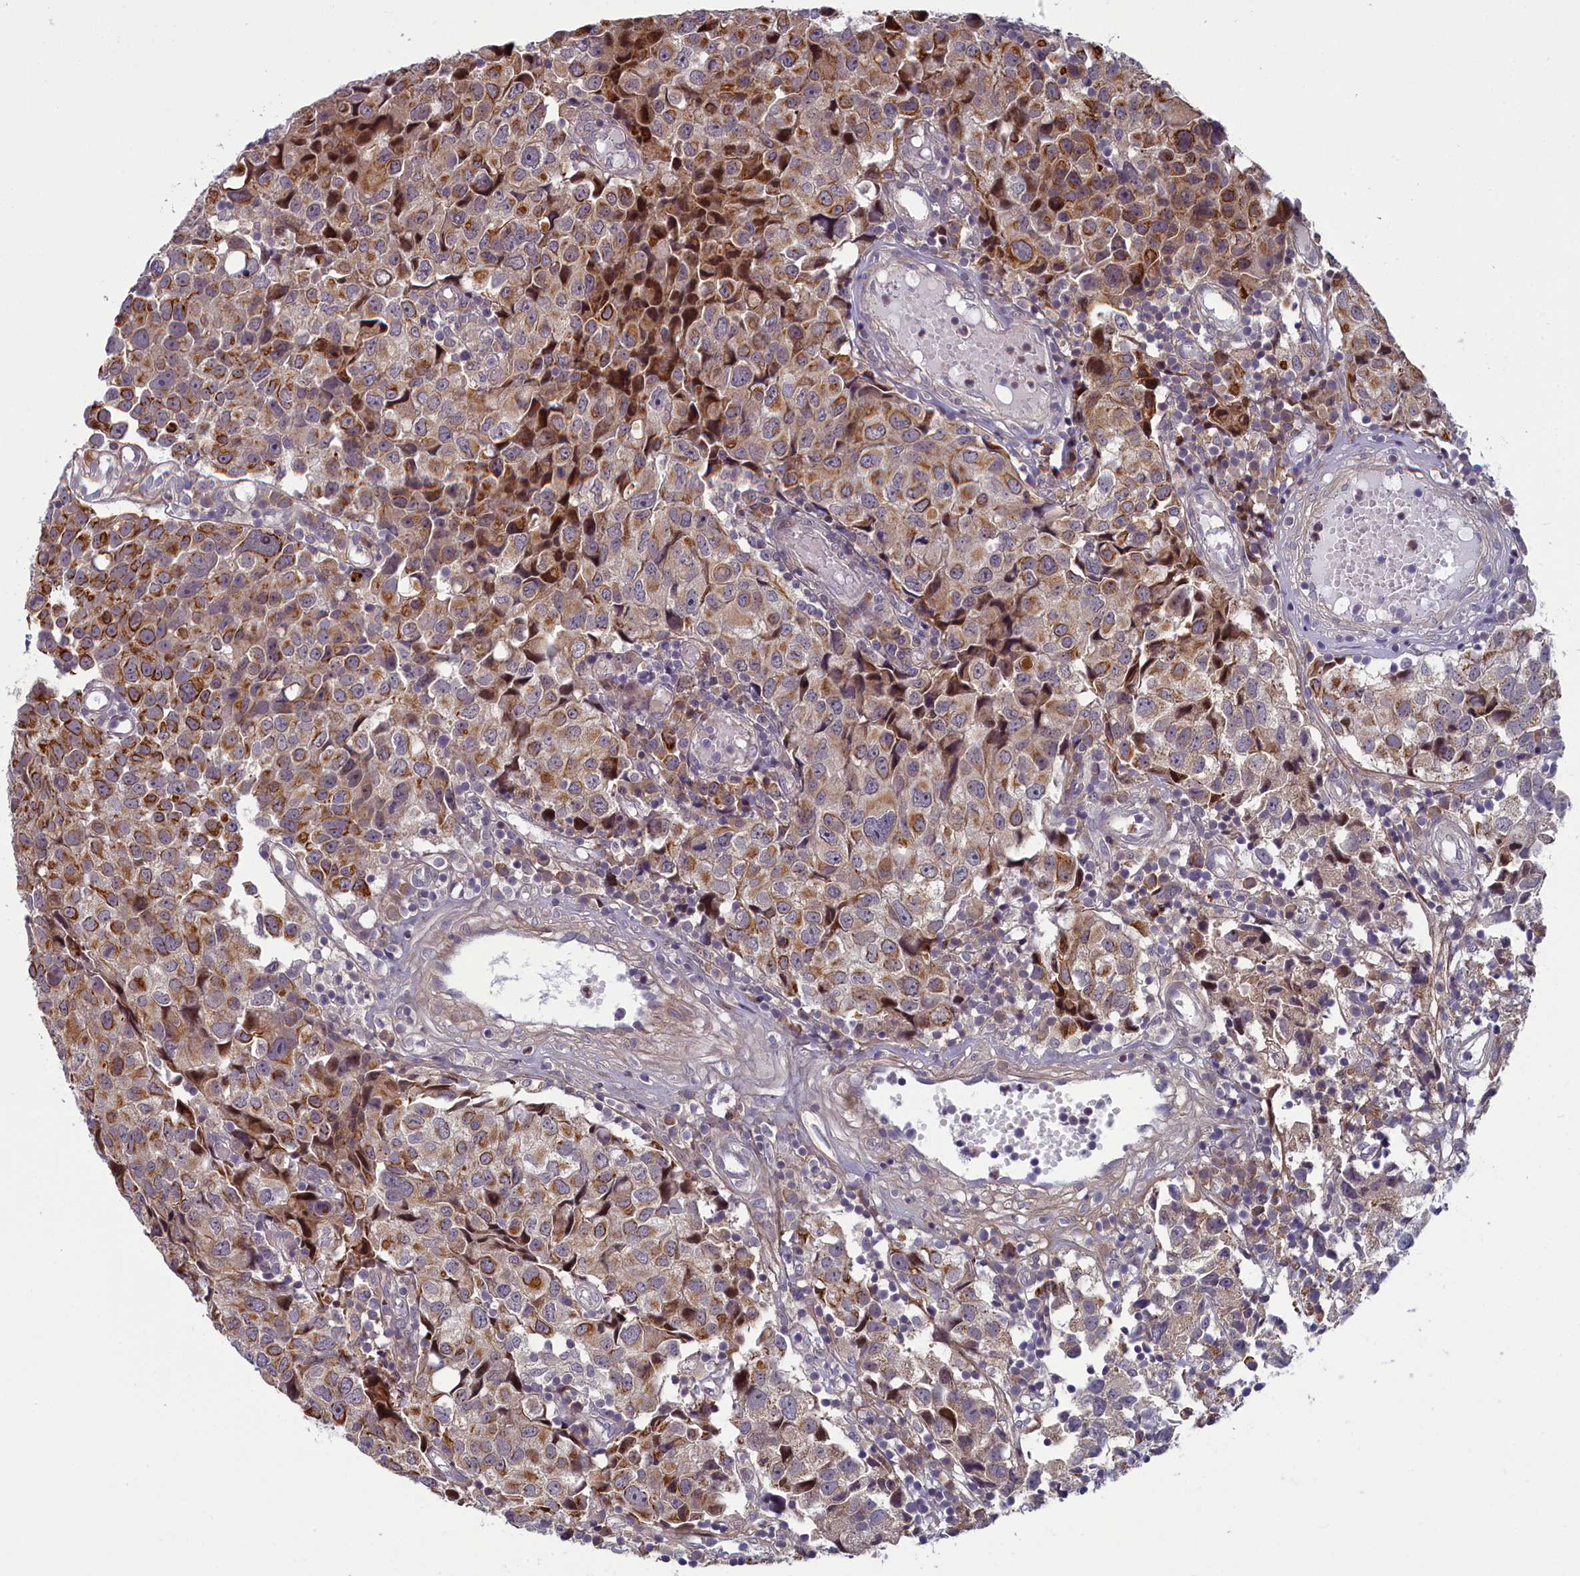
{"staining": {"intensity": "strong", "quantity": "25%-75%", "location": "cytoplasmic/membranous"}, "tissue": "urothelial cancer", "cell_type": "Tumor cells", "image_type": "cancer", "snomed": [{"axis": "morphology", "description": "Urothelial carcinoma, High grade"}, {"axis": "topography", "description": "Urinary bladder"}], "caption": "Urothelial cancer stained with IHC exhibits strong cytoplasmic/membranous staining in approximately 25%-75% of tumor cells.", "gene": "ANKRD39", "patient": {"sex": "female", "age": 75}}